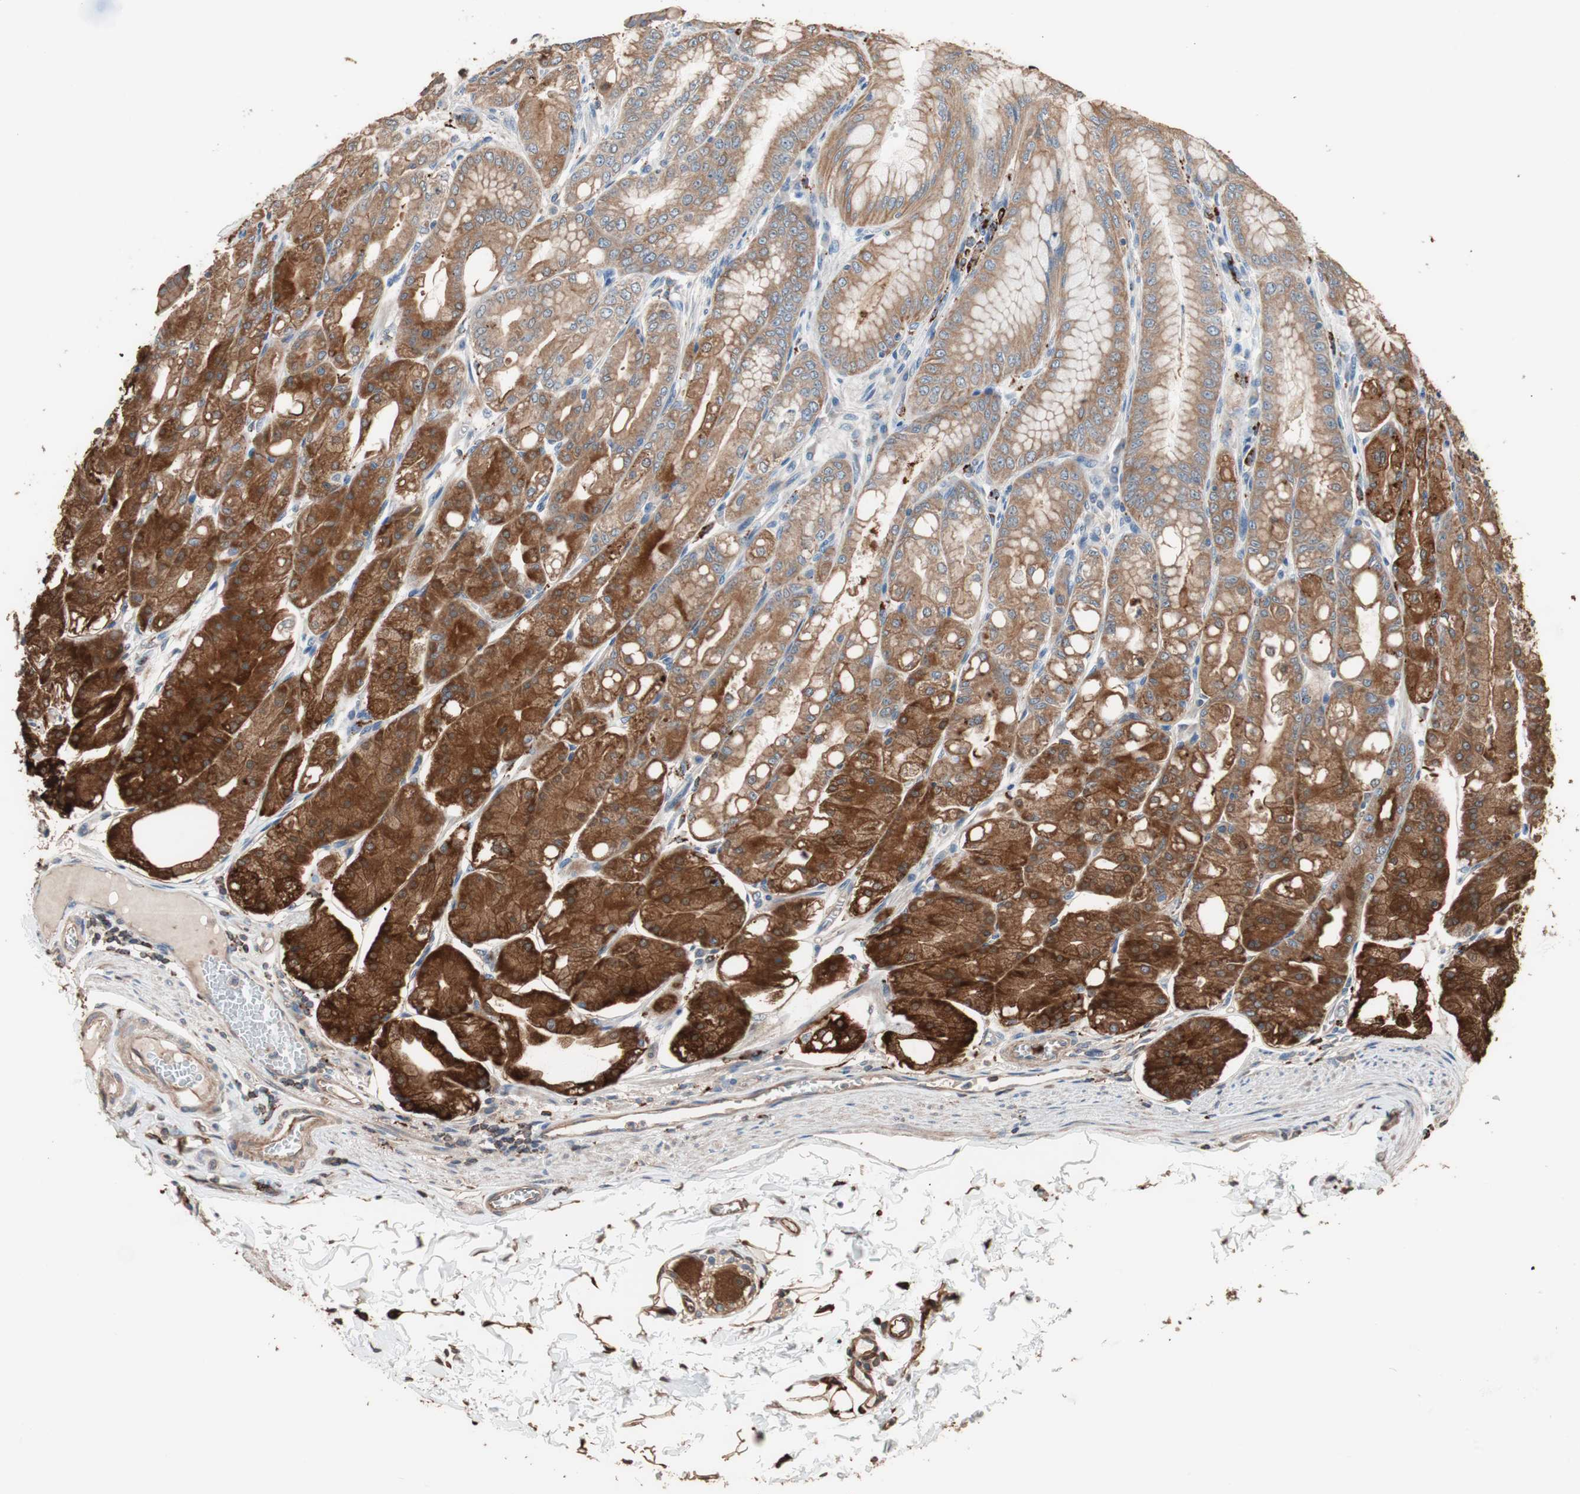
{"staining": {"intensity": "strong", "quantity": ">75%", "location": "cytoplasmic/membranous"}, "tissue": "stomach", "cell_type": "Glandular cells", "image_type": "normal", "snomed": [{"axis": "morphology", "description": "Normal tissue, NOS"}, {"axis": "topography", "description": "Stomach, lower"}], "caption": "Protein positivity by IHC displays strong cytoplasmic/membranous staining in about >75% of glandular cells in unremarkable stomach.", "gene": "CCT3", "patient": {"sex": "male", "age": 71}}